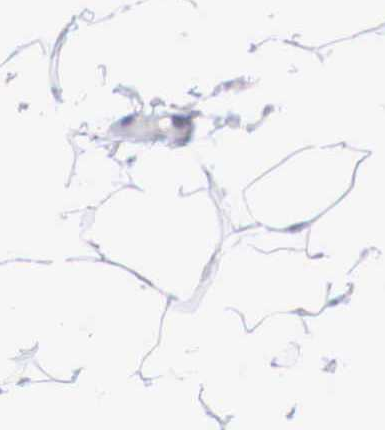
{"staining": {"intensity": "negative", "quantity": "none", "location": "none"}, "tissue": "adipose tissue", "cell_type": "Adipocytes", "image_type": "normal", "snomed": [{"axis": "morphology", "description": "Normal tissue, NOS"}, {"axis": "topography", "description": "Breast"}], "caption": "Adipocytes are negative for brown protein staining in unremarkable adipose tissue. Brightfield microscopy of immunohistochemistry (IHC) stained with DAB (brown) and hematoxylin (blue), captured at high magnification.", "gene": "FOXP2", "patient": {"sex": "female", "age": 45}}